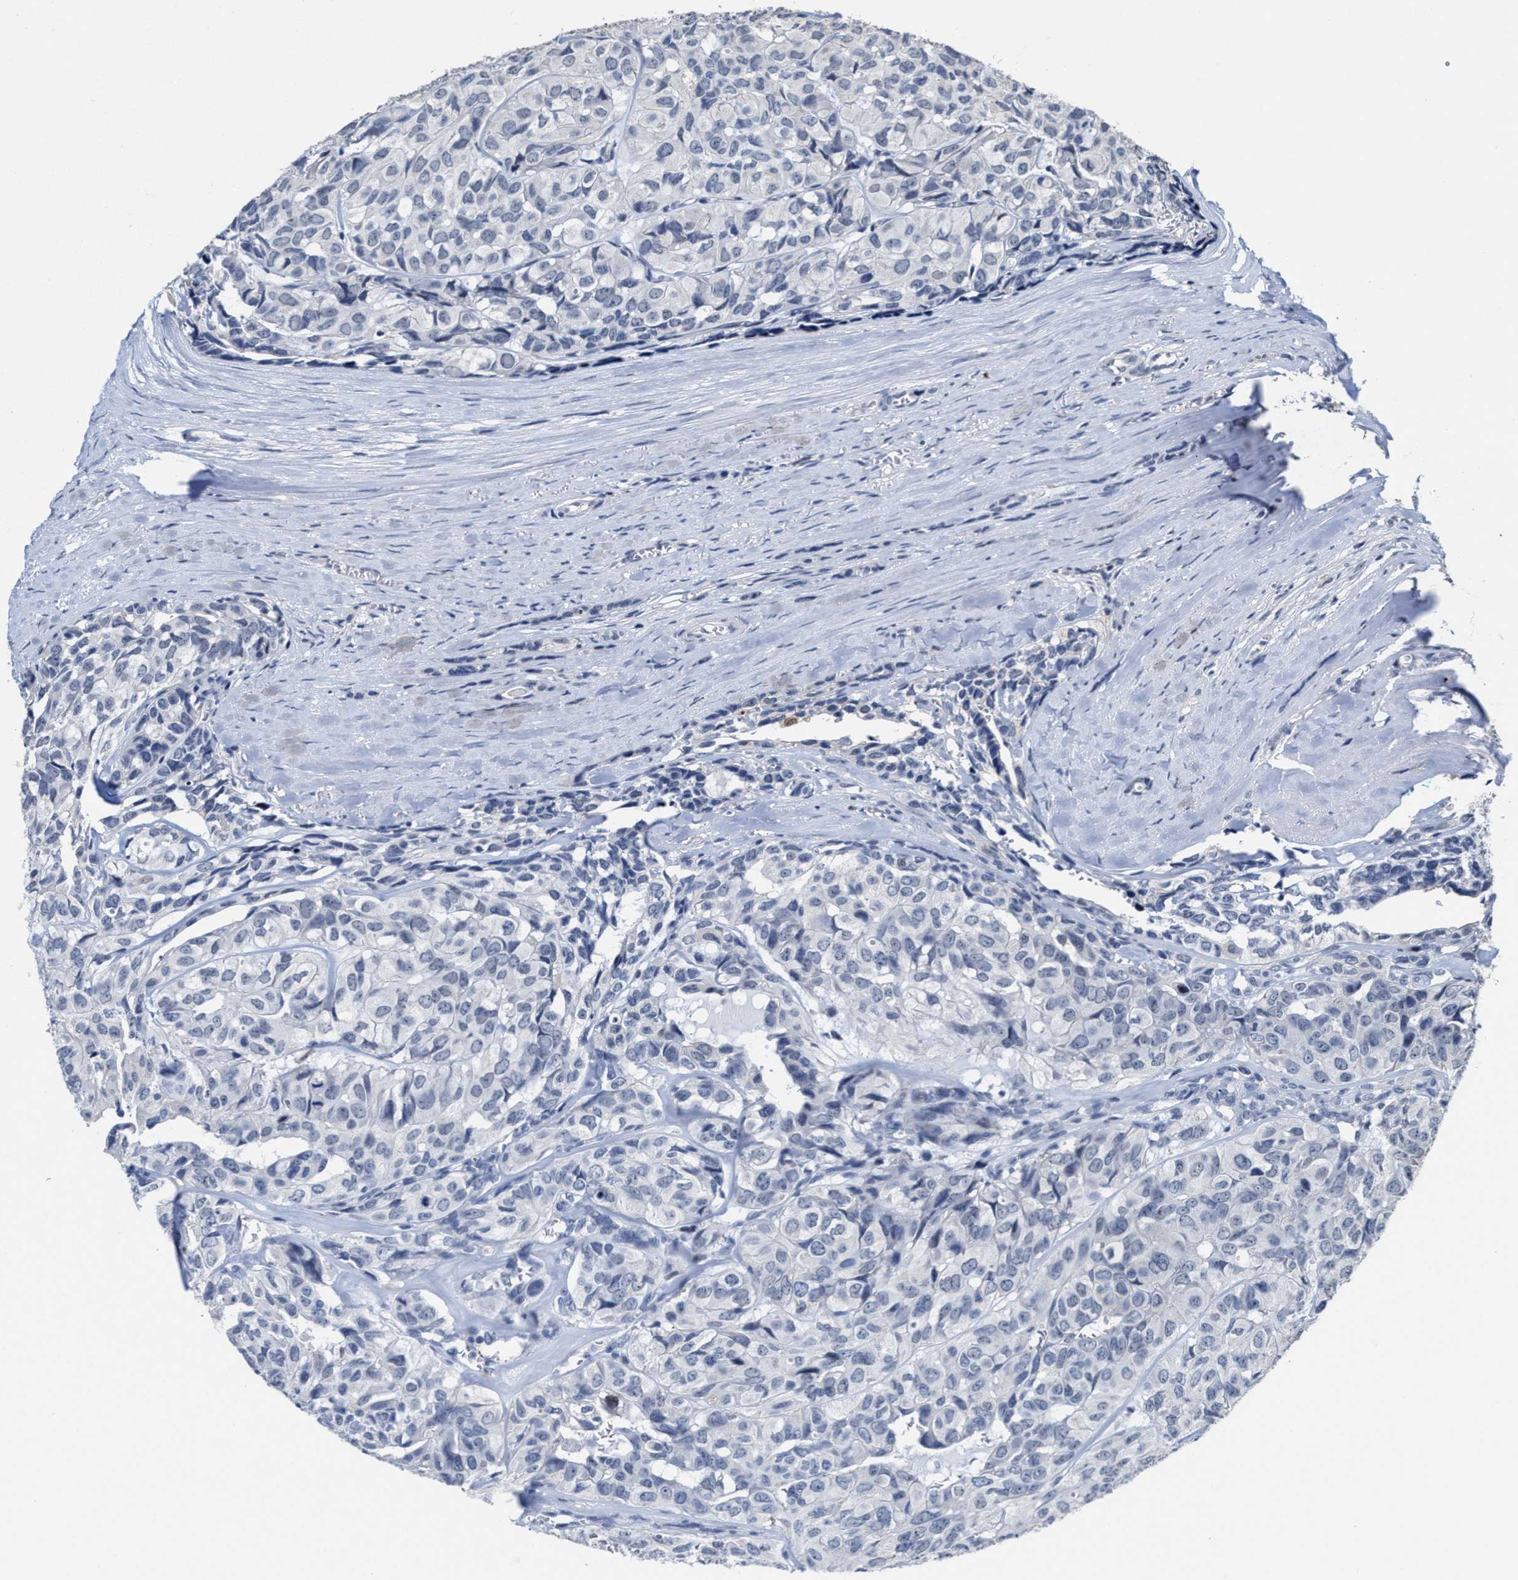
{"staining": {"intensity": "negative", "quantity": "none", "location": "none"}, "tissue": "head and neck cancer", "cell_type": "Tumor cells", "image_type": "cancer", "snomed": [{"axis": "morphology", "description": "Adenocarcinoma, NOS"}, {"axis": "topography", "description": "Salivary gland, NOS"}, {"axis": "topography", "description": "Head-Neck"}], "caption": "A micrograph of head and neck cancer stained for a protein displays no brown staining in tumor cells. (Immunohistochemistry, brightfield microscopy, high magnification).", "gene": "ZFAT", "patient": {"sex": "female", "age": 76}}